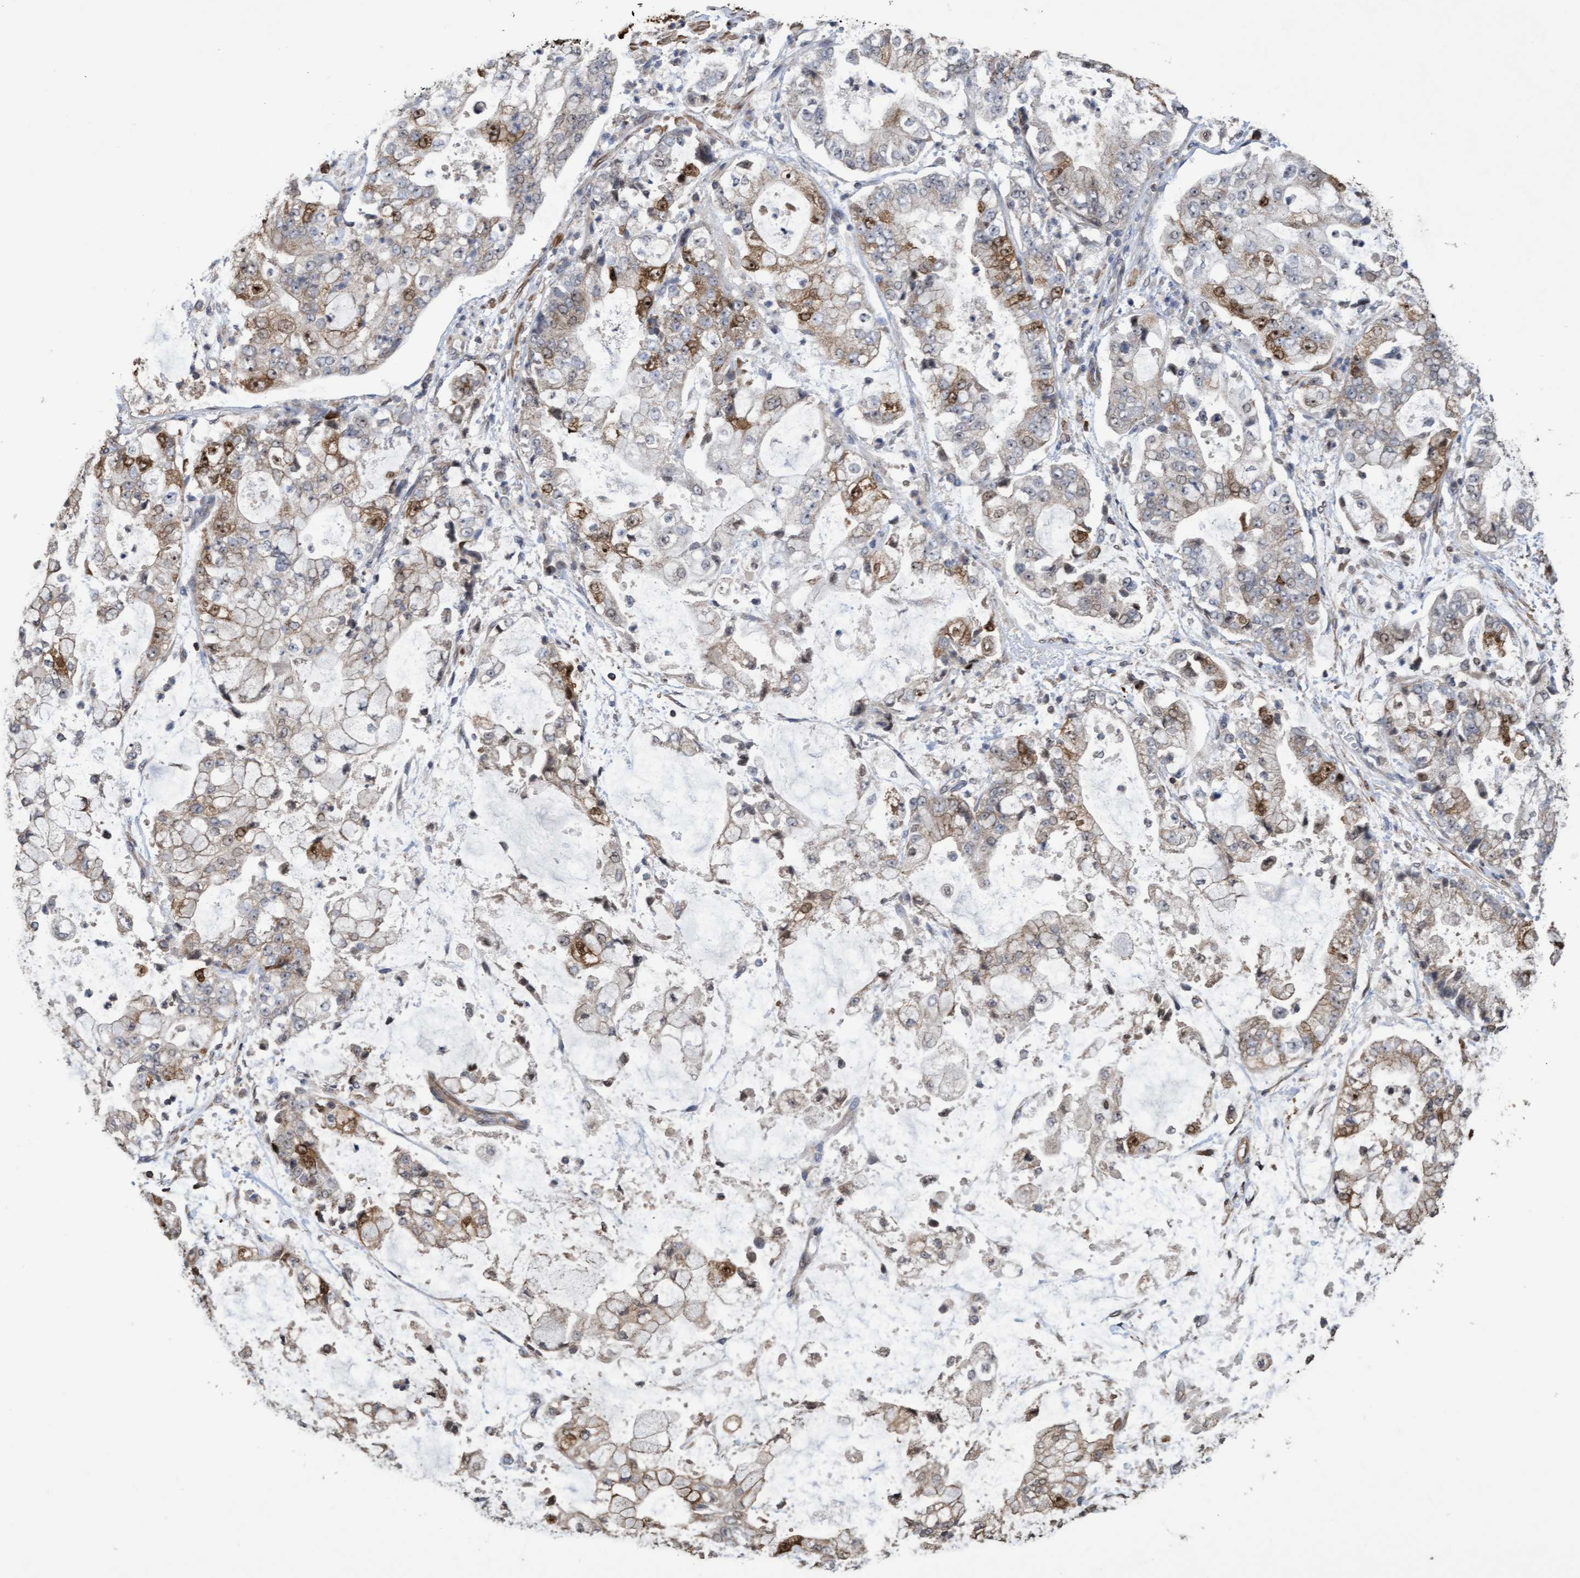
{"staining": {"intensity": "moderate", "quantity": "25%-75%", "location": "cytoplasmic/membranous,nuclear"}, "tissue": "stomach cancer", "cell_type": "Tumor cells", "image_type": "cancer", "snomed": [{"axis": "morphology", "description": "Adenocarcinoma, NOS"}, {"axis": "topography", "description": "Stomach"}], "caption": "Protein expression analysis of adenocarcinoma (stomach) exhibits moderate cytoplasmic/membranous and nuclear positivity in approximately 25%-75% of tumor cells.", "gene": "SLBP", "patient": {"sex": "male", "age": 76}}